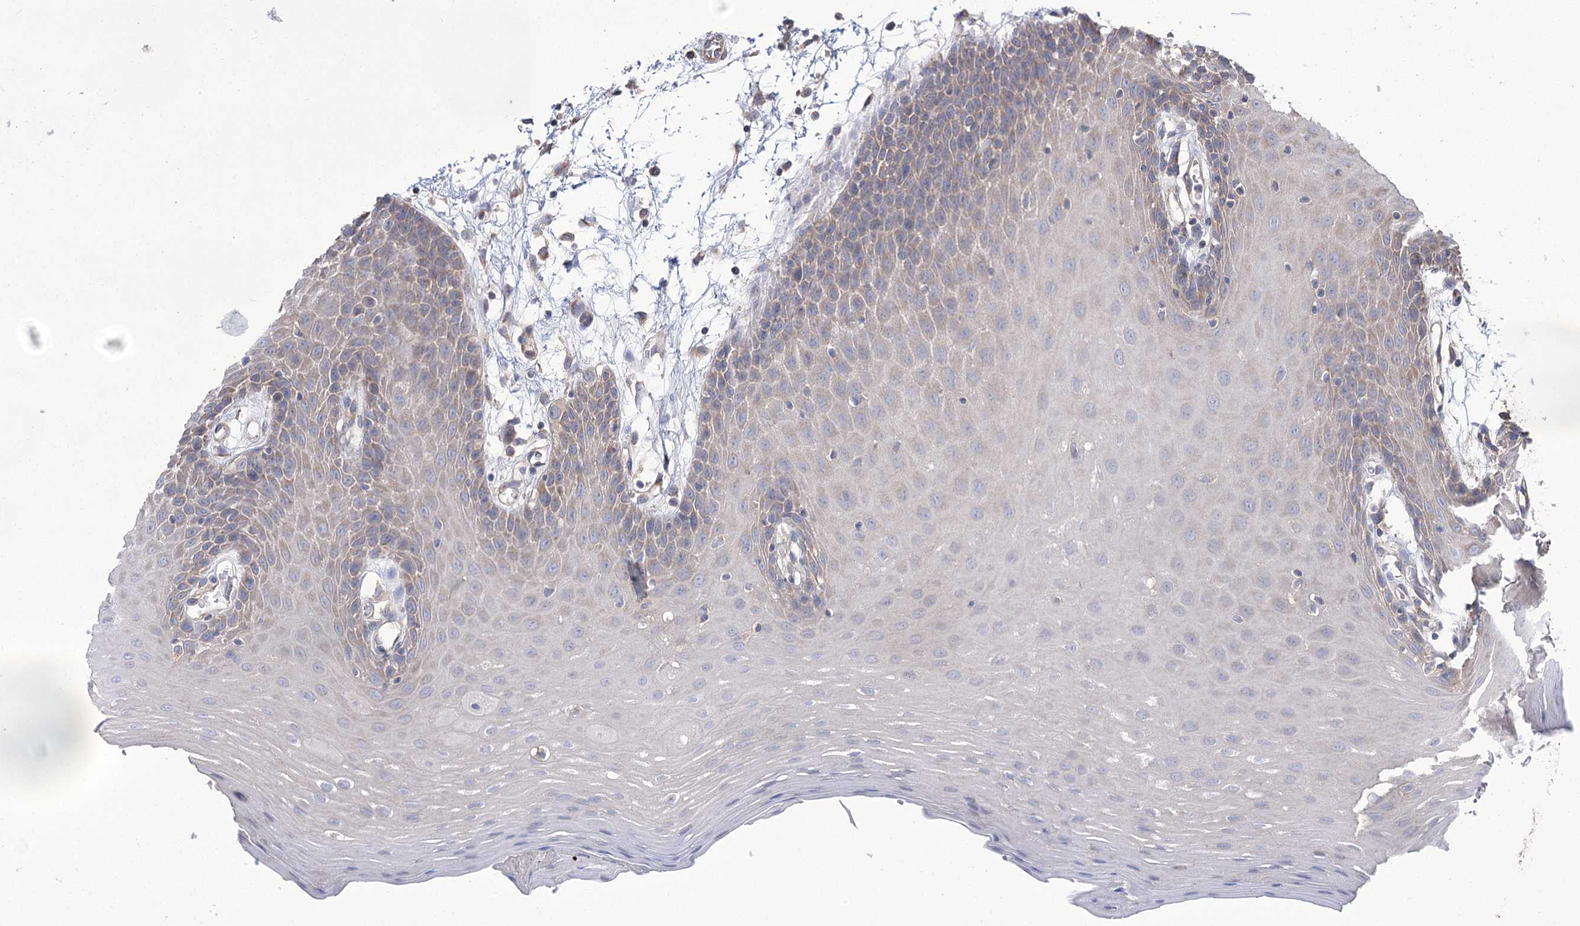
{"staining": {"intensity": "moderate", "quantity": "<25%", "location": "cytoplasmic/membranous"}, "tissue": "oral mucosa", "cell_type": "Squamous epithelial cells", "image_type": "normal", "snomed": [{"axis": "morphology", "description": "Normal tissue, NOS"}, {"axis": "topography", "description": "Skeletal muscle"}, {"axis": "topography", "description": "Oral tissue"}, {"axis": "topography", "description": "Salivary gland"}, {"axis": "topography", "description": "Peripheral nerve tissue"}], "caption": "This micrograph displays IHC staining of benign oral mucosa, with low moderate cytoplasmic/membranous staining in approximately <25% of squamous epithelial cells.", "gene": "PRSS53", "patient": {"sex": "male", "age": 54}}